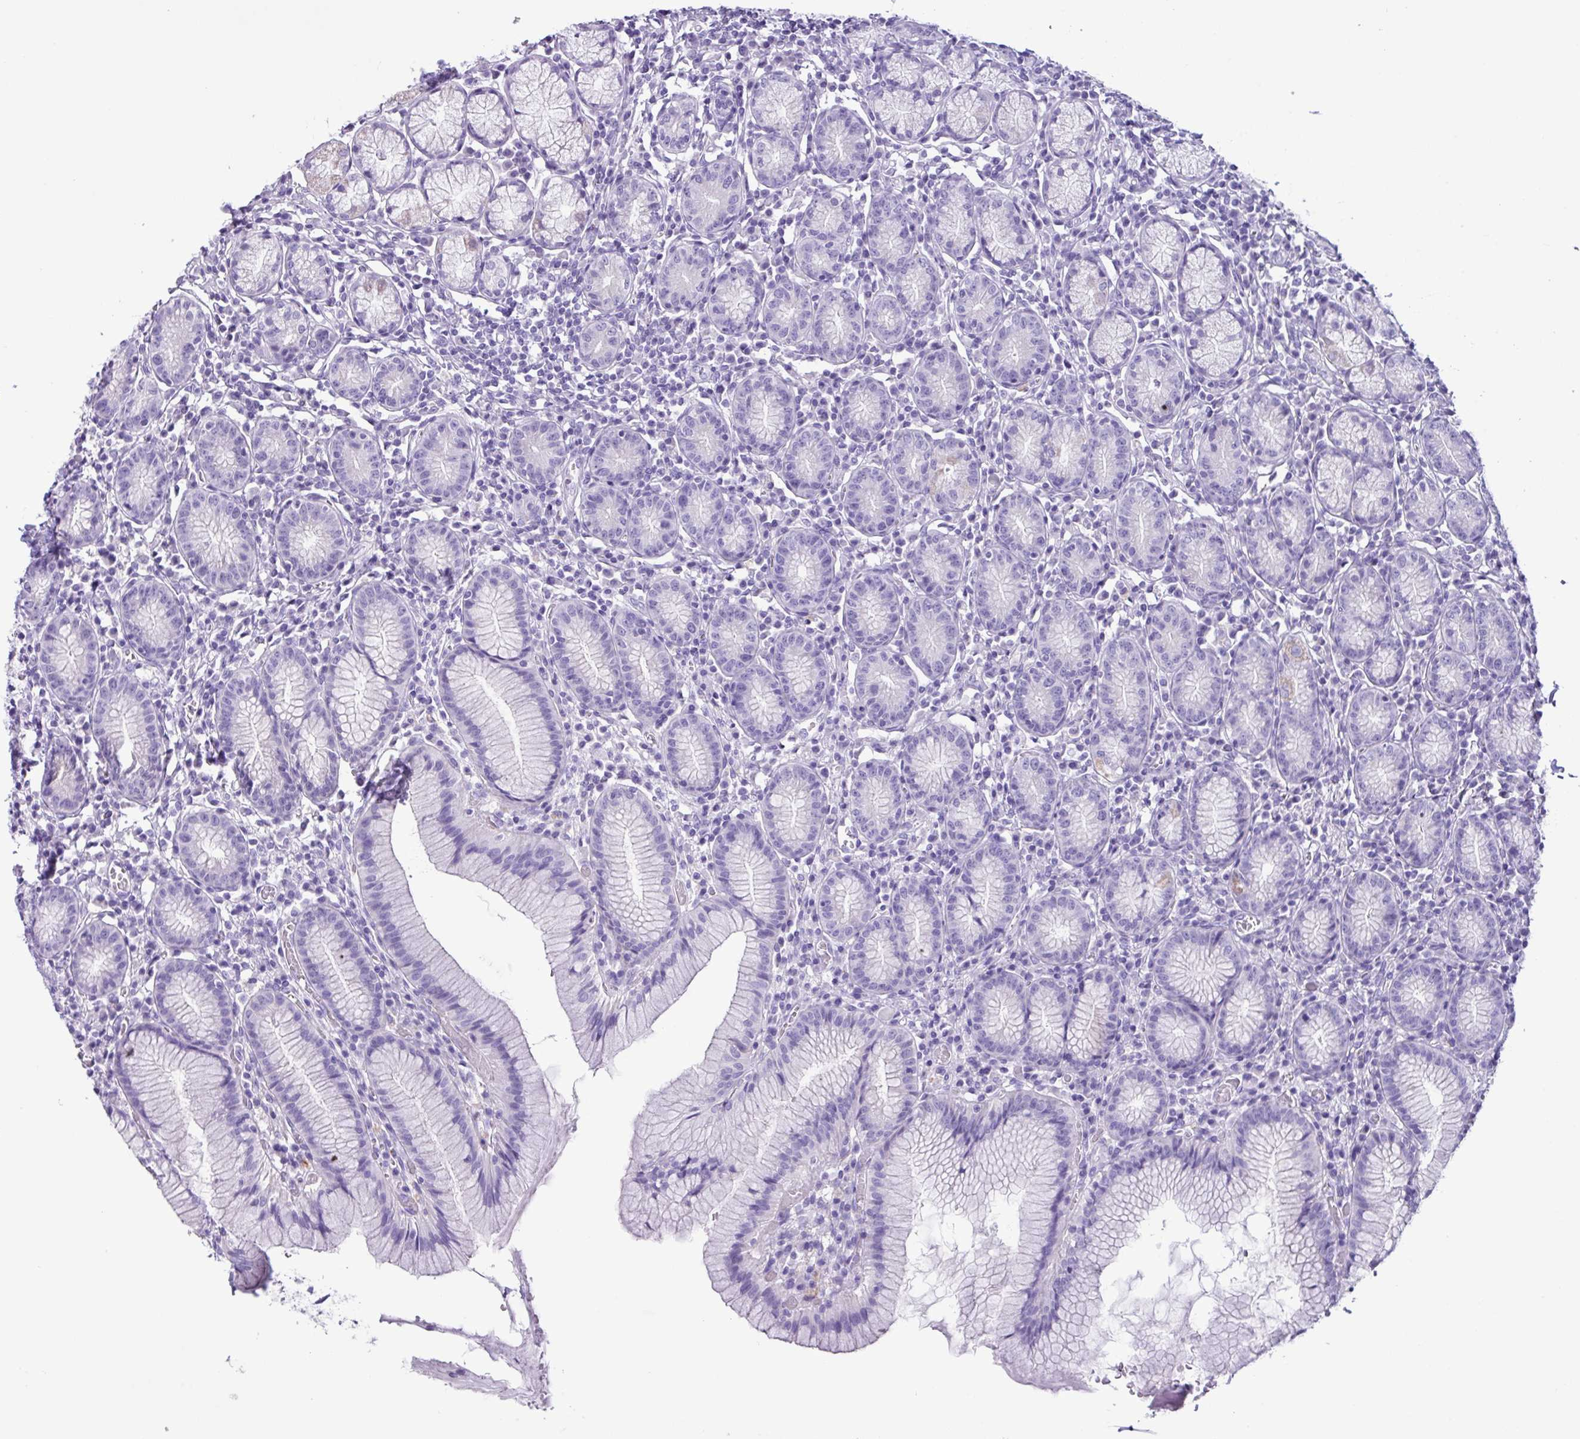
{"staining": {"intensity": "moderate", "quantity": "25%-75%", "location": "cytoplasmic/membranous"}, "tissue": "stomach", "cell_type": "Glandular cells", "image_type": "normal", "snomed": [{"axis": "morphology", "description": "Normal tissue, NOS"}, {"axis": "topography", "description": "Stomach"}], "caption": "Protein expression analysis of normal stomach shows moderate cytoplasmic/membranous expression in approximately 25%-75% of glandular cells. The protein of interest is stained brown, and the nuclei are stained in blue (DAB IHC with brightfield microscopy, high magnification).", "gene": "AGO3", "patient": {"sex": "male", "age": 55}}